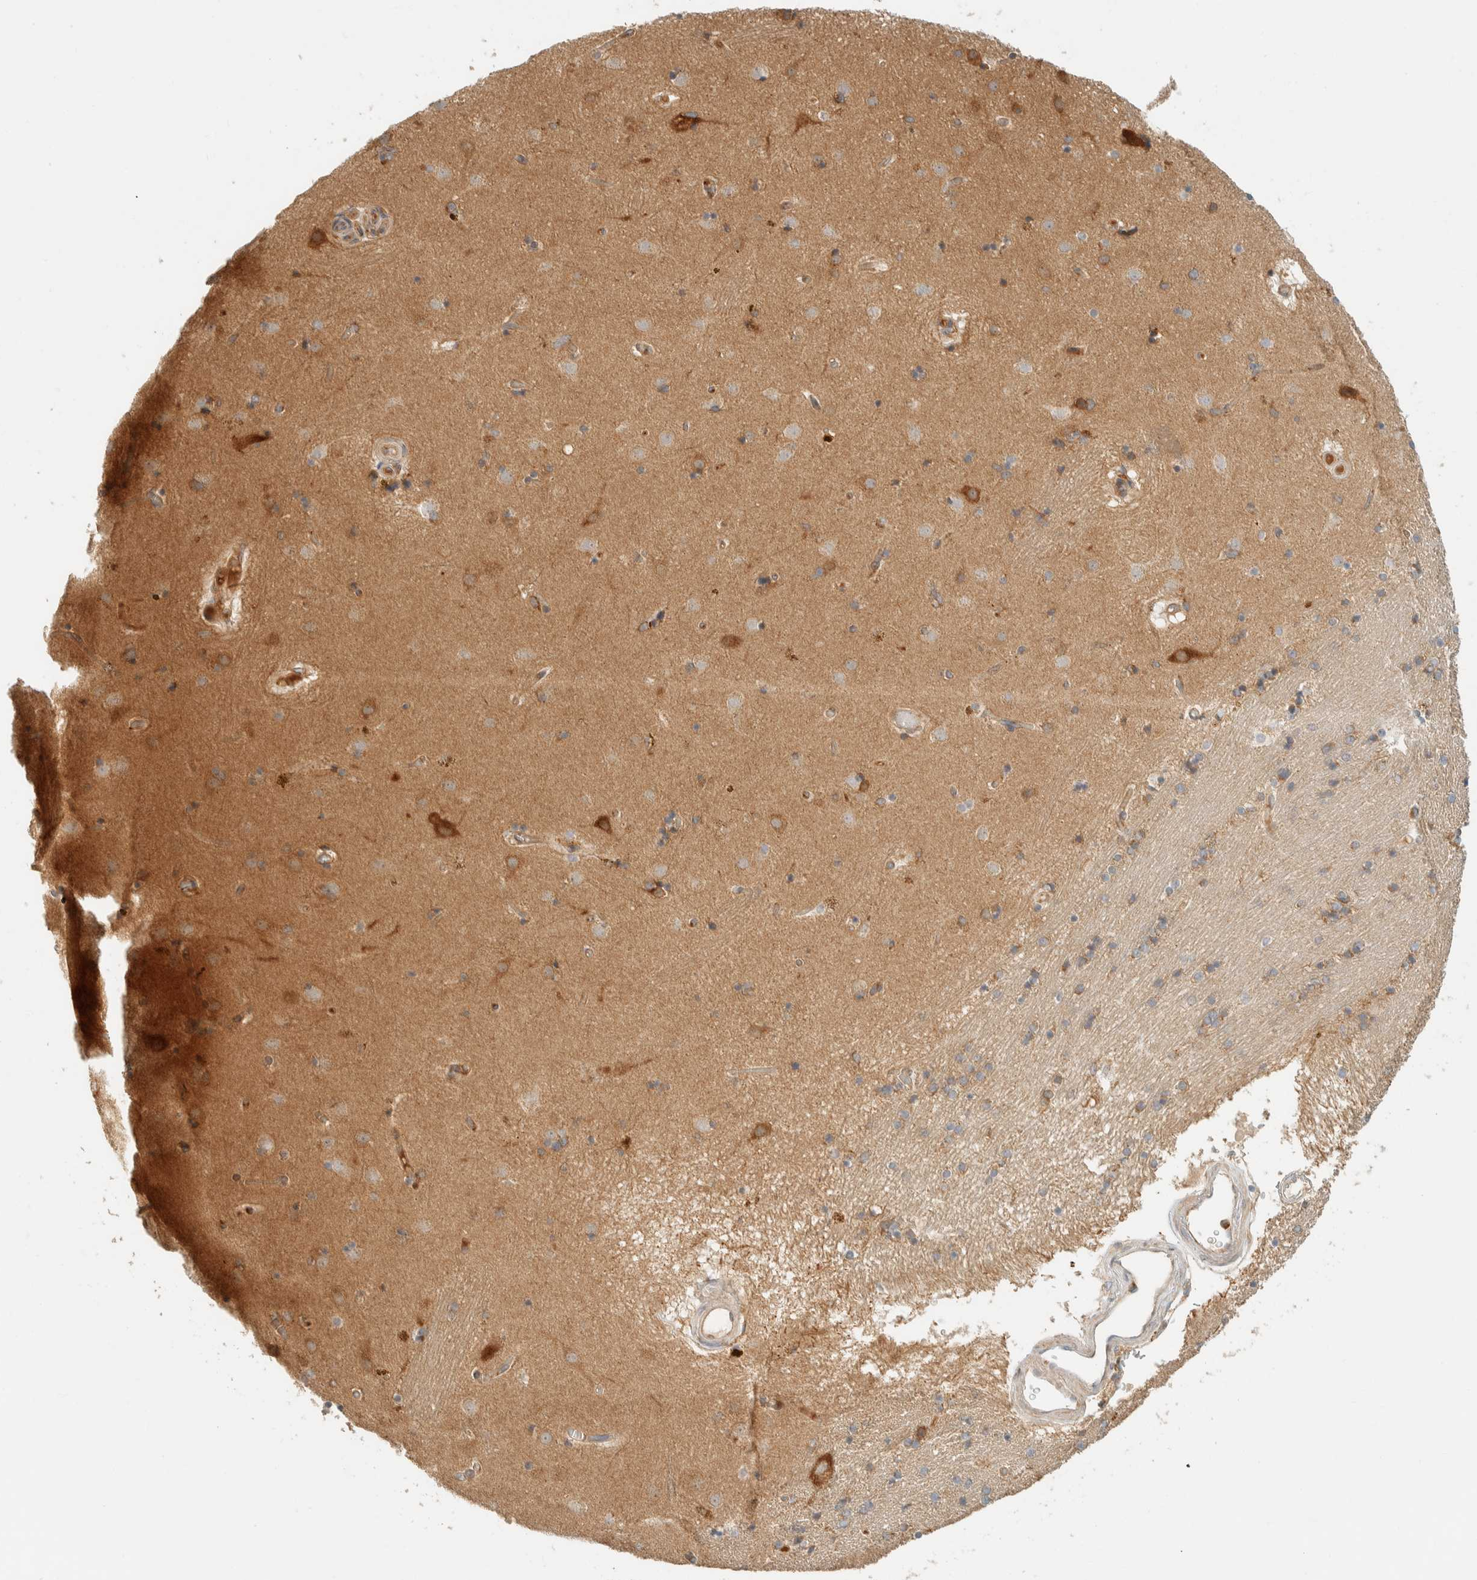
{"staining": {"intensity": "weak", "quantity": "25%-75%", "location": "cytoplasmic/membranous"}, "tissue": "caudate", "cell_type": "Glial cells", "image_type": "normal", "snomed": [{"axis": "morphology", "description": "Normal tissue, NOS"}, {"axis": "topography", "description": "Lateral ventricle wall"}], "caption": "This micrograph displays IHC staining of unremarkable human caudate, with low weak cytoplasmic/membranous staining in approximately 25%-75% of glial cells.", "gene": "ARFGEF1", "patient": {"sex": "male", "age": 70}}